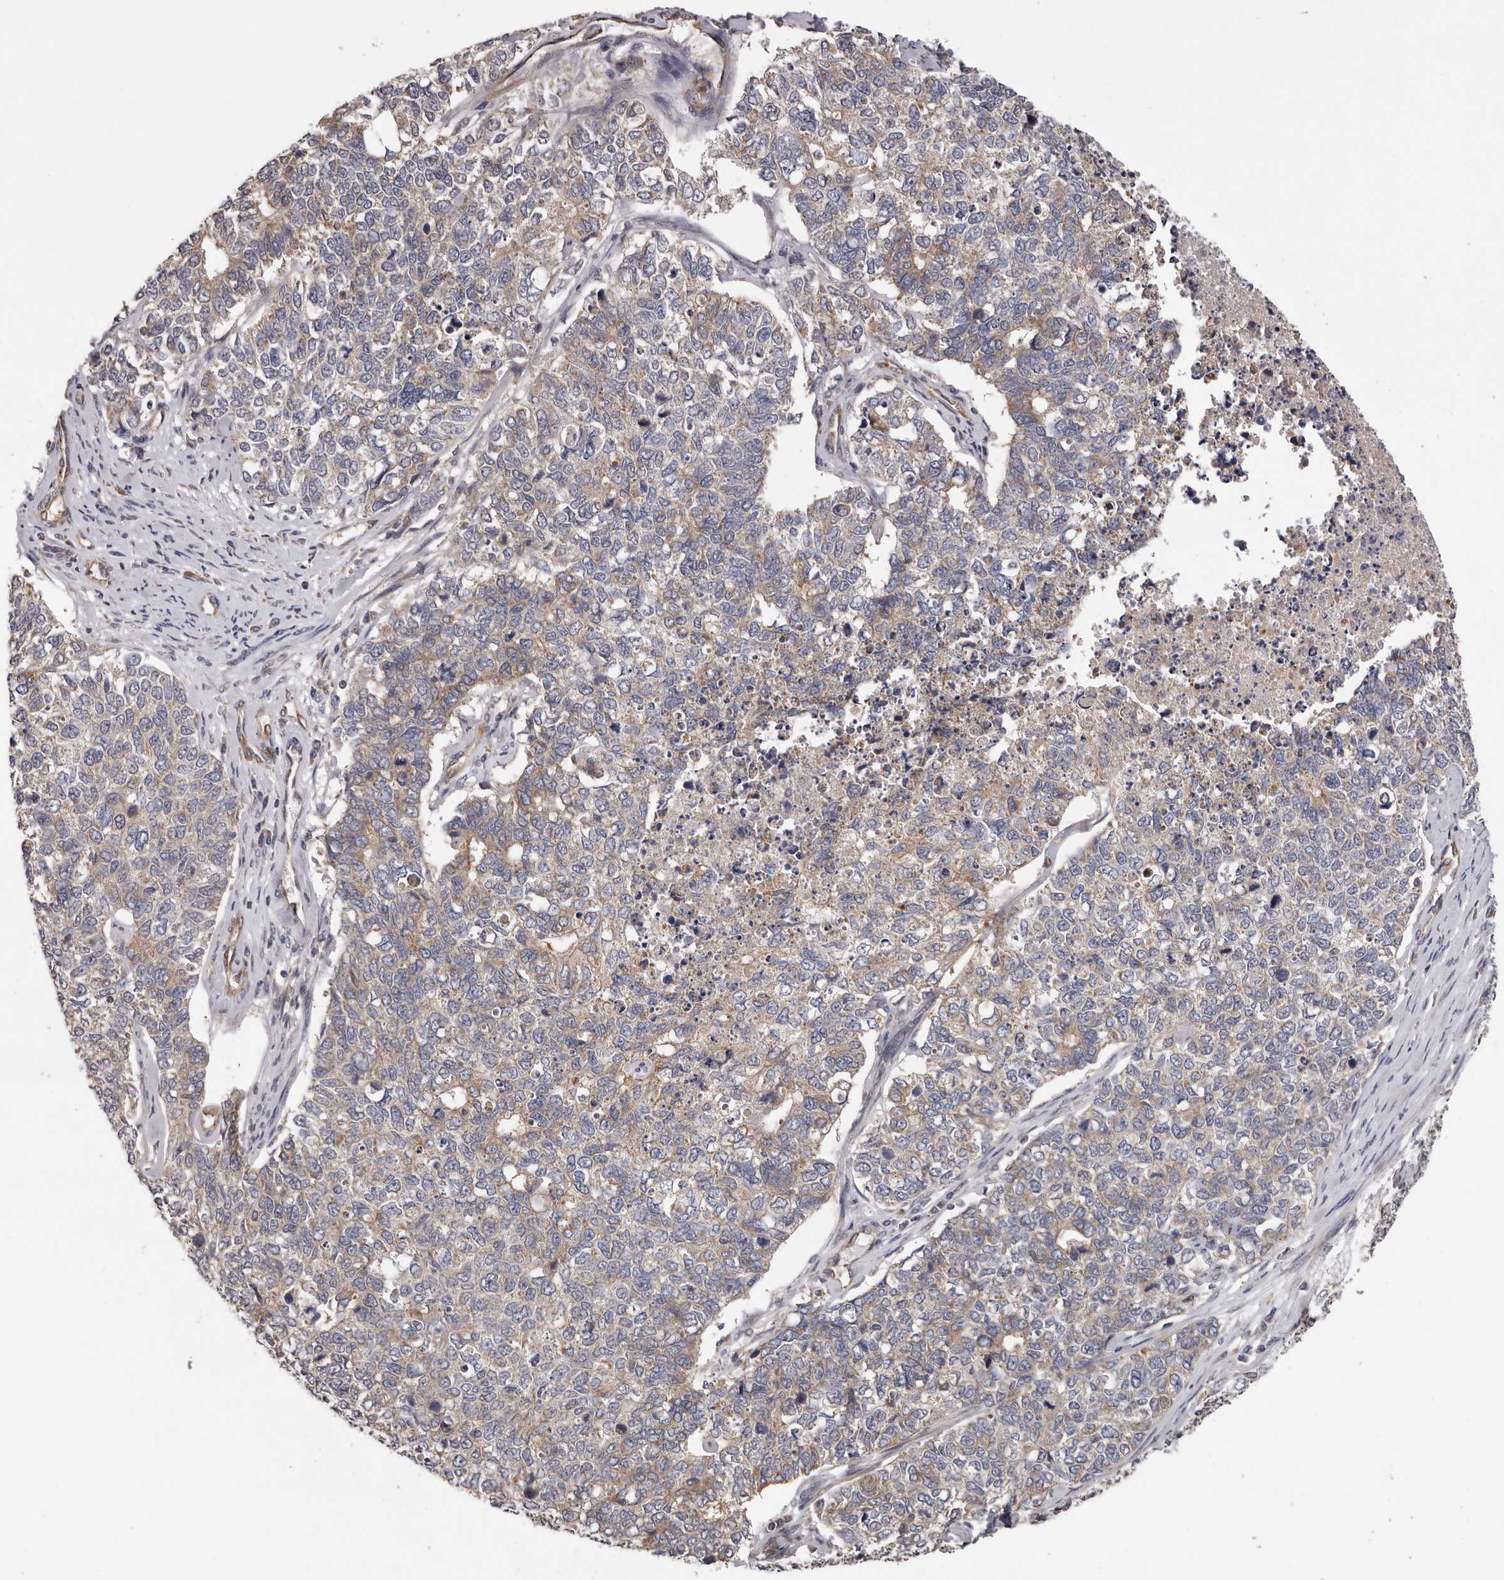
{"staining": {"intensity": "weak", "quantity": "25%-75%", "location": "cytoplasmic/membranous"}, "tissue": "cervical cancer", "cell_type": "Tumor cells", "image_type": "cancer", "snomed": [{"axis": "morphology", "description": "Squamous cell carcinoma, NOS"}, {"axis": "topography", "description": "Cervix"}], "caption": "Protein expression analysis of cervical cancer demonstrates weak cytoplasmic/membranous positivity in approximately 25%-75% of tumor cells.", "gene": "VPS37A", "patient": {"sex": "female", "age": 63}}